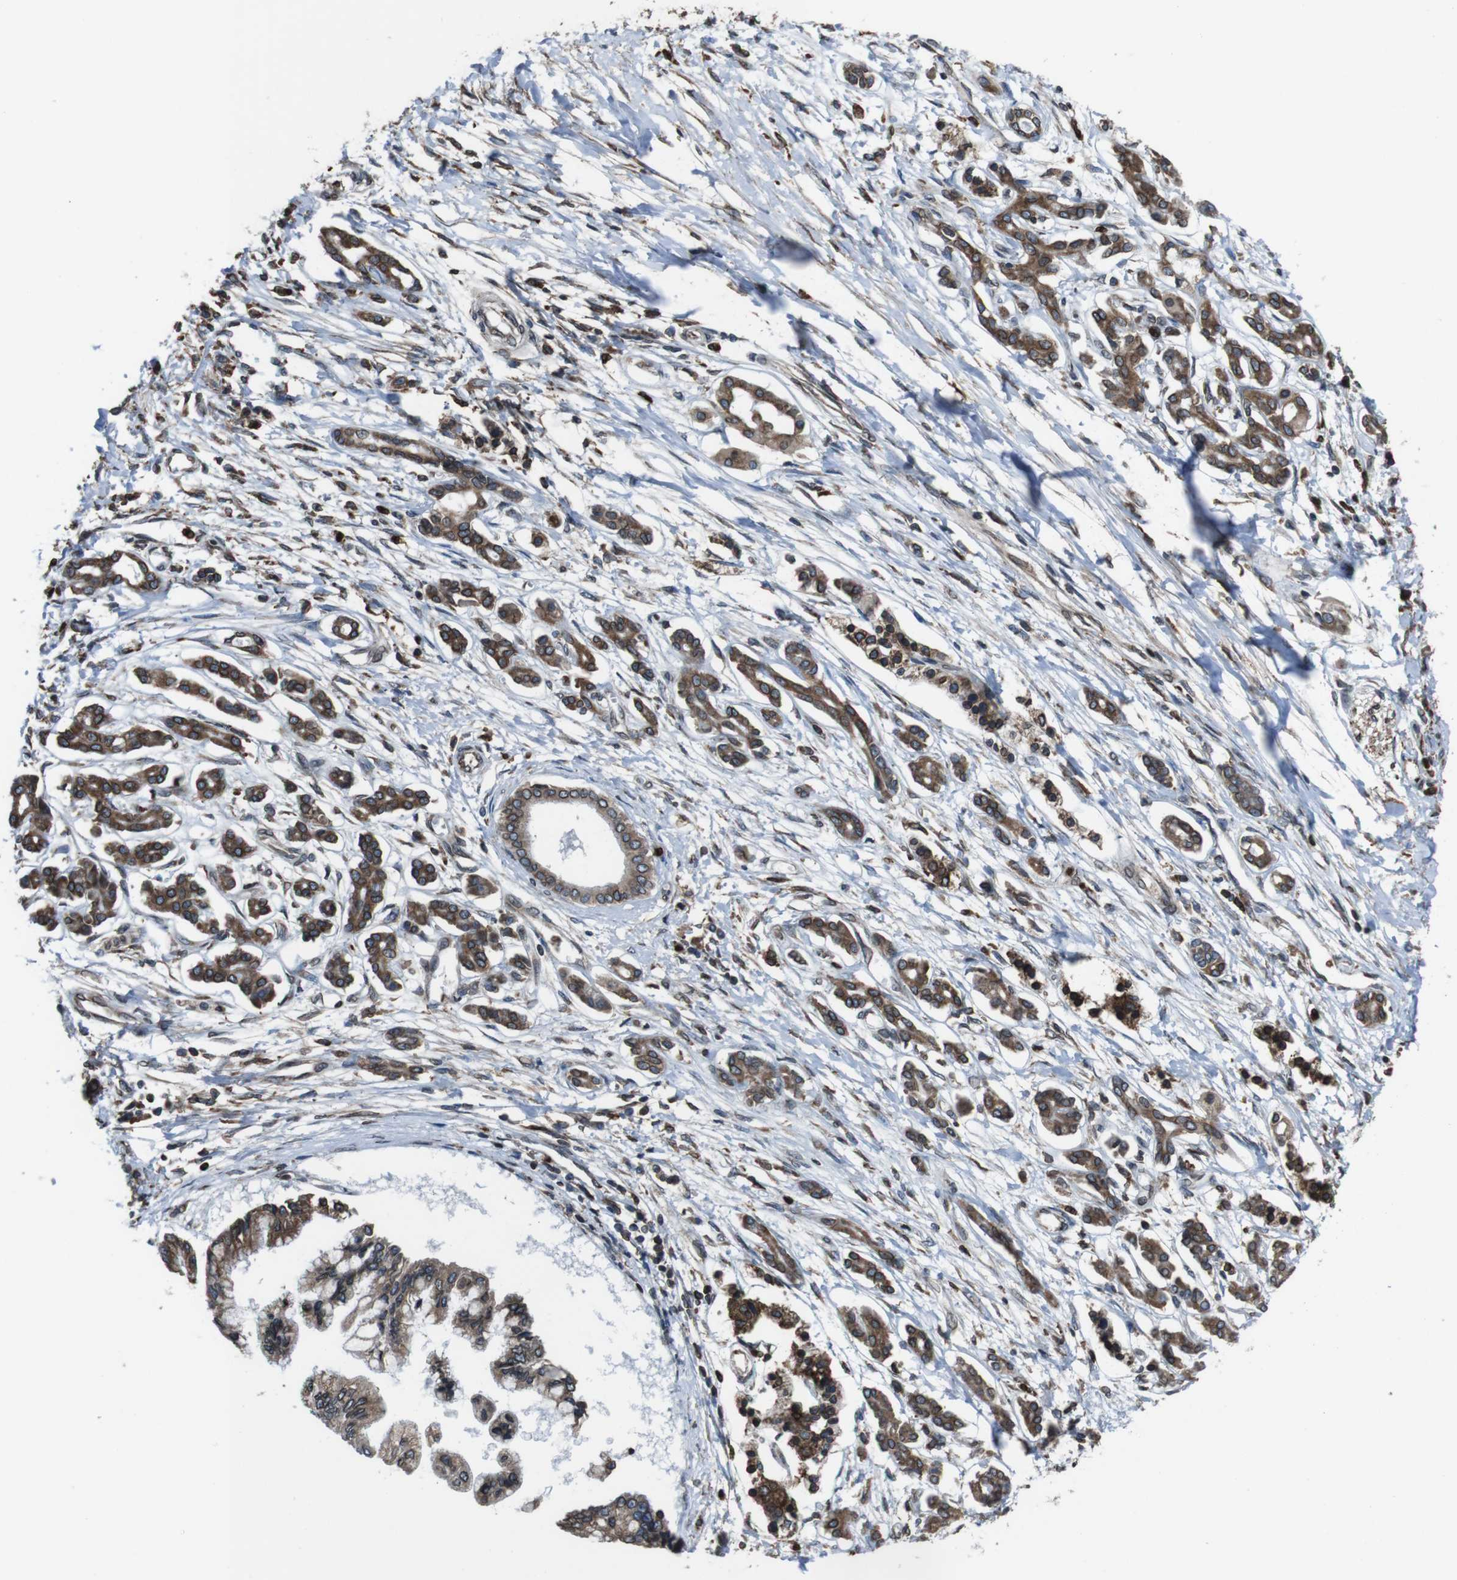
{"staining": {"intensity": "moderate", "quantity": ">75%", "location": "cytoplasmic/membranous"}, "tissue": "pancreatic cancer", "cell_type": "Tumor cells", "image_type": "cancer", "snomed": [{"axis": "morphology", "description": "Adenocarcinoma, NOS"}, {"axis": "topography", "description": "Pancreas"}], "caption": "The histopathology image shows staining of pancreatic cancer (adenocarcinoma), revealing moderate cytoplasmic/membranous protein staining (brown color) within tumor cells. (Stains: DAB in brown, nuclei in blue, Microscopy: brightfield microscopy at high magnification).", "gene": "APMAP", "patient": {"sex": "male", "age": 56}}